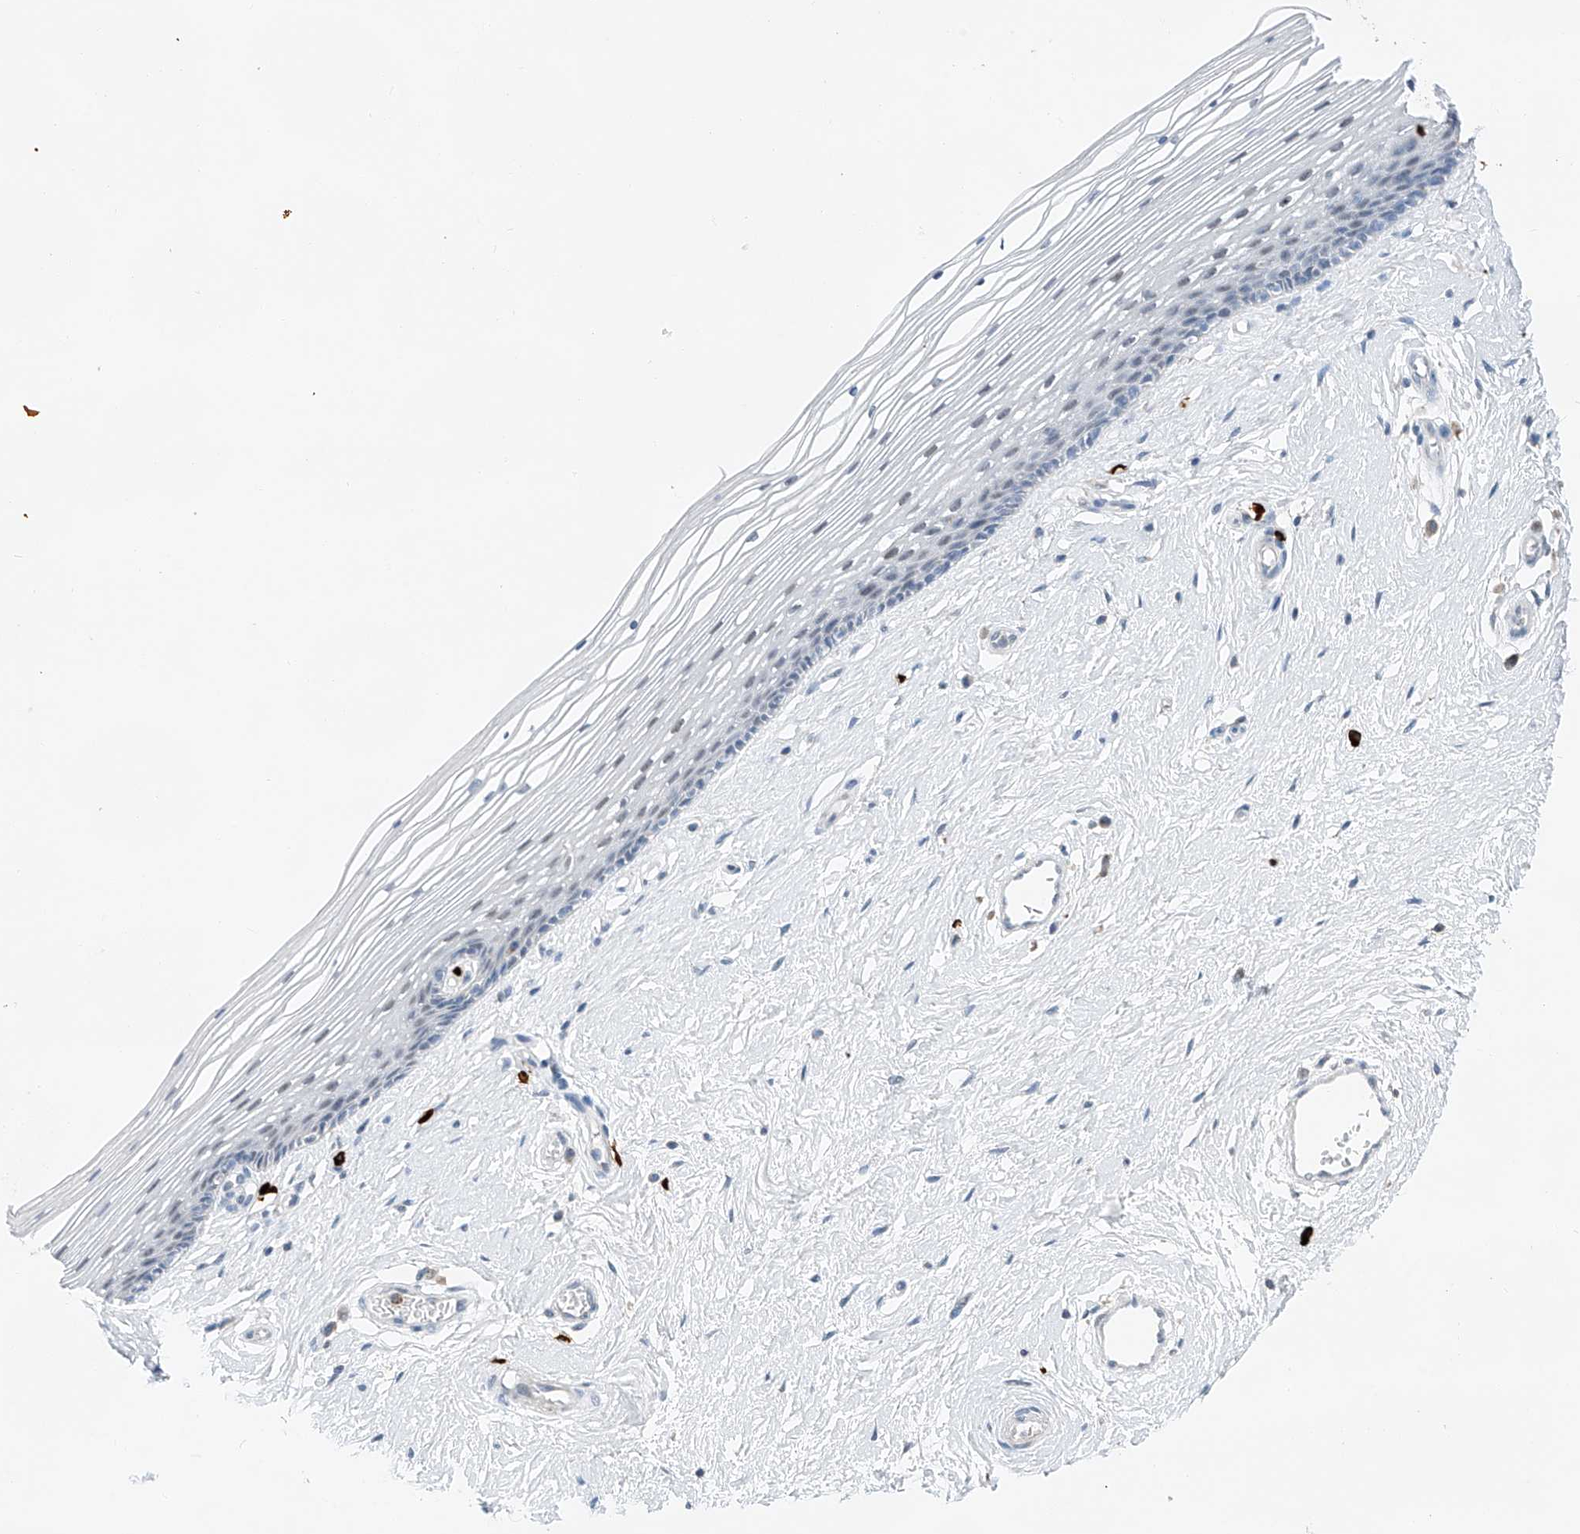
{"staining": {"intensity": "negative", "quantity": "none", "location": "none"}, "tissue": "vagina", "cell_type": "Squamous epithelial cells", "image_type": "normal", "snomed": [{"axis": "morphology", "description": "Normal tissue, NOS"}, {"axis": "topography", "description": "Vagina"}], "caption": "Immunohistochemistry (IHC) of normal human vagina shows no expression in squamous epithelial cells.", "gene": "KLF15", "patient": {"sex": "female", "age": 46}}